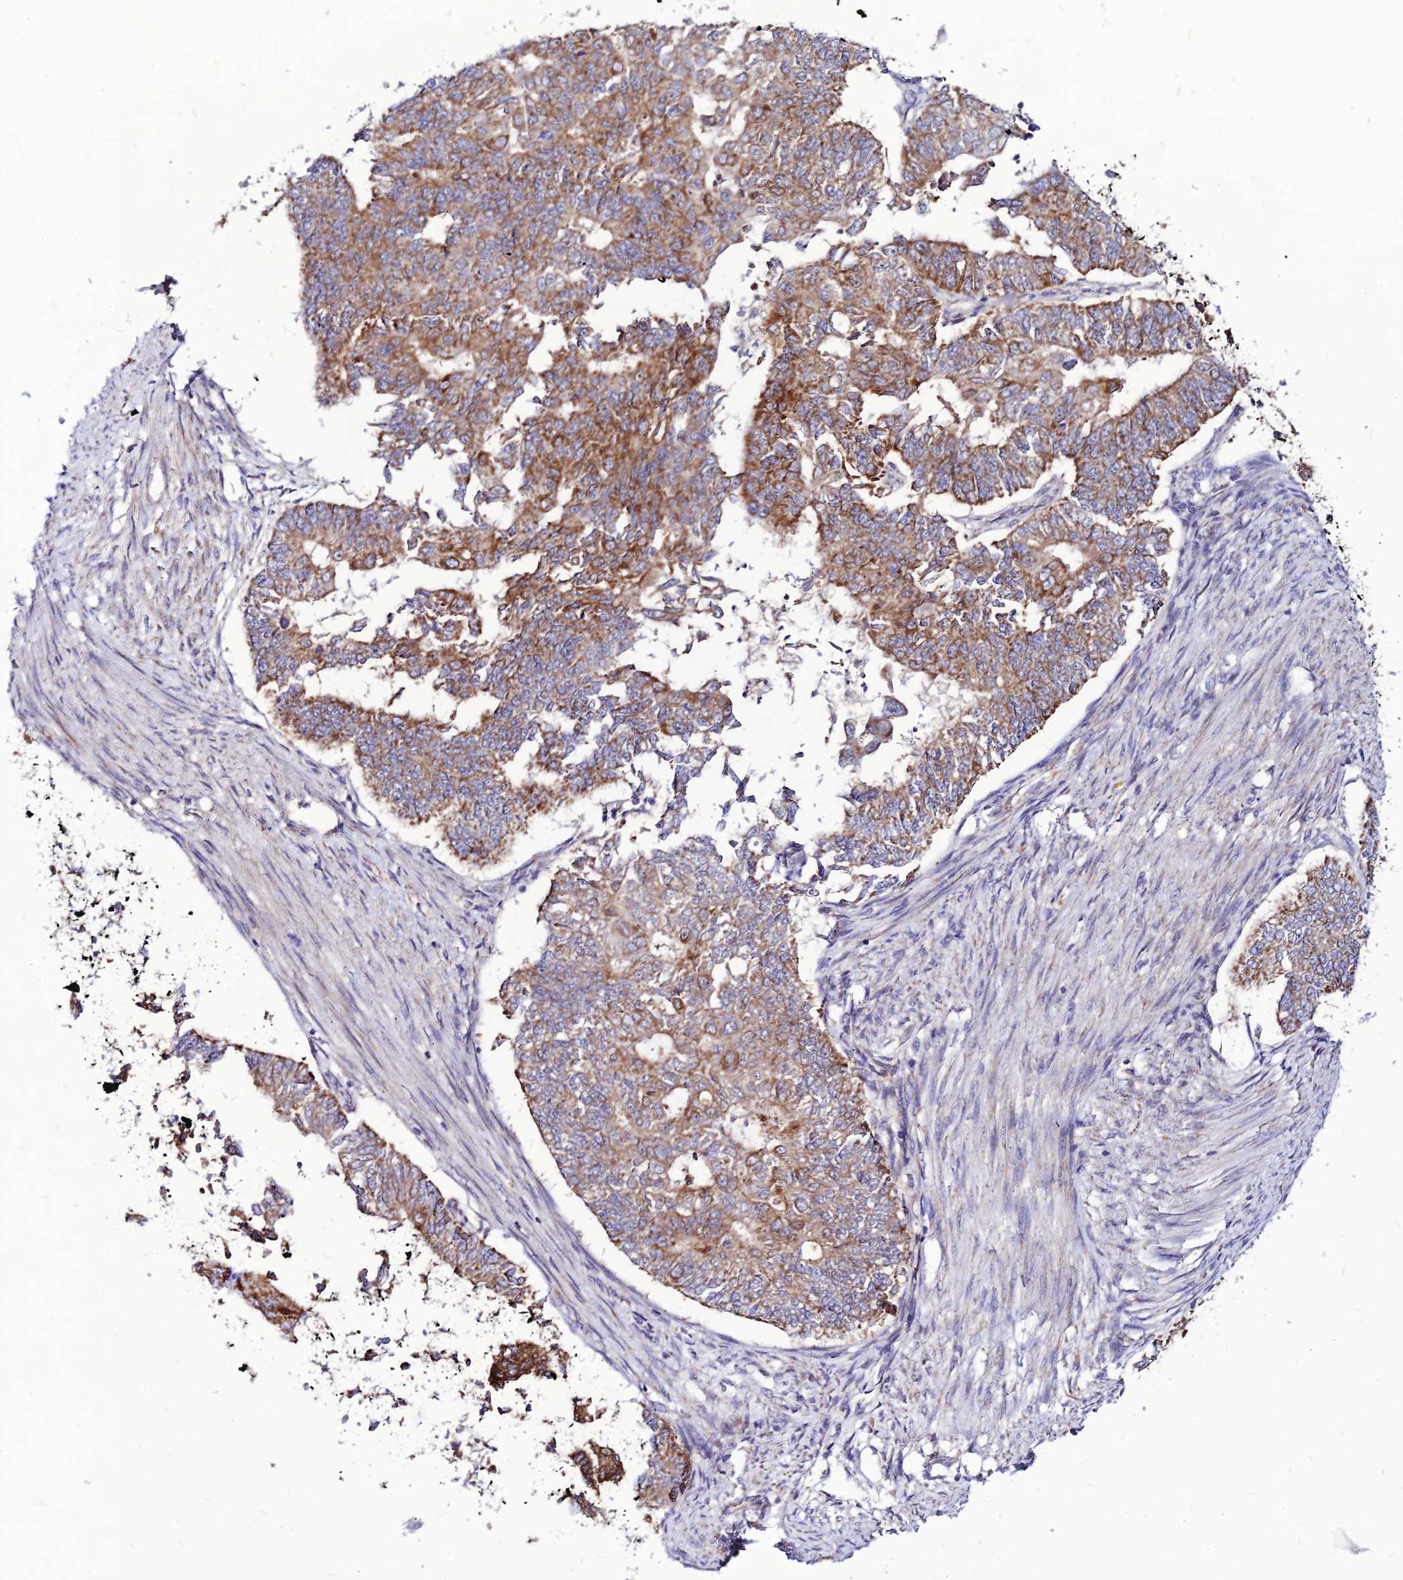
{"staining": {"intensity": "moderate", "quantity": ">75%", "location": "cytoplasmic/membranous"}, "tissue": "endometrial cancer", "cell_type": "Tumor cells", "image_type": "cancer", "snomed": [{"axis": "morphology", "description": "Adenocarcinoma, NOS"}, {"axis": "topography", "description": "Endometrium"}], "caption": "An image of human endometrial adenocarcinoma stained for a protein reveals moderate cytoplasmic/membranous brown staining in tumor cells.", "gene": "ECI1", "patient": {"sex": "female", "age": 32}}